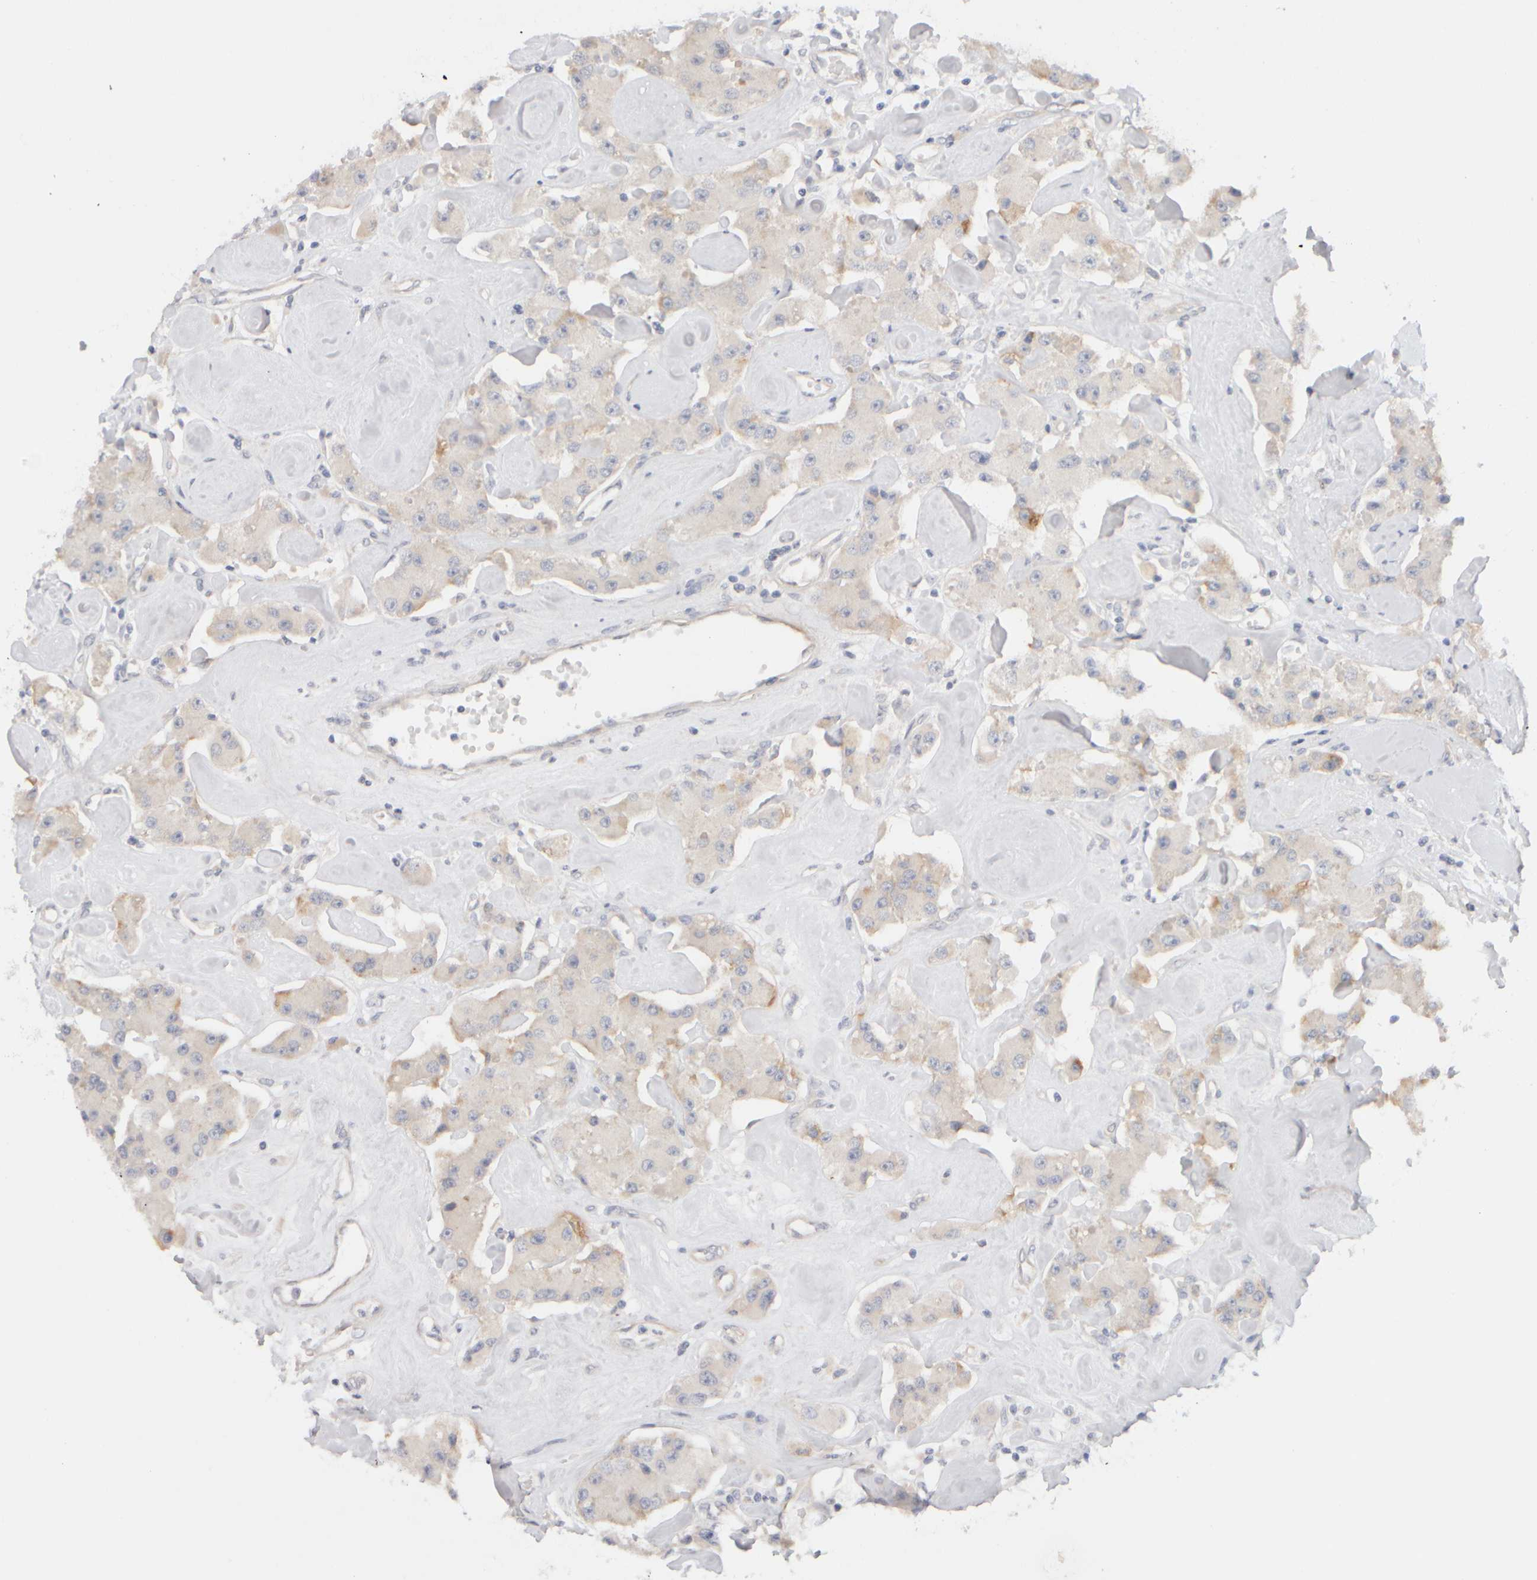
{"staining": {"intensity": "weak", "quantity": "<25%", "location": "cytoplasmic/membranous"}, "tissue": "carcinoid", "cell_type": "Tumor cells", "image_type": "cancer", "snomed": [{"axis": "morphology", "description": "Carcinoid, malignant, NOS"}, {"axis": "topography", "description": "Pancreas"}], "caption": "Immunohistochemistry micrograph of neoplastic tissue: carcinoid (malignant) stained with DAB (3,3'-diaminobenzidine) demonstrates no significant protein positivity in tumor cells.", "gene": "GOPC", "patient": {"sex": "male", "age": 41}}